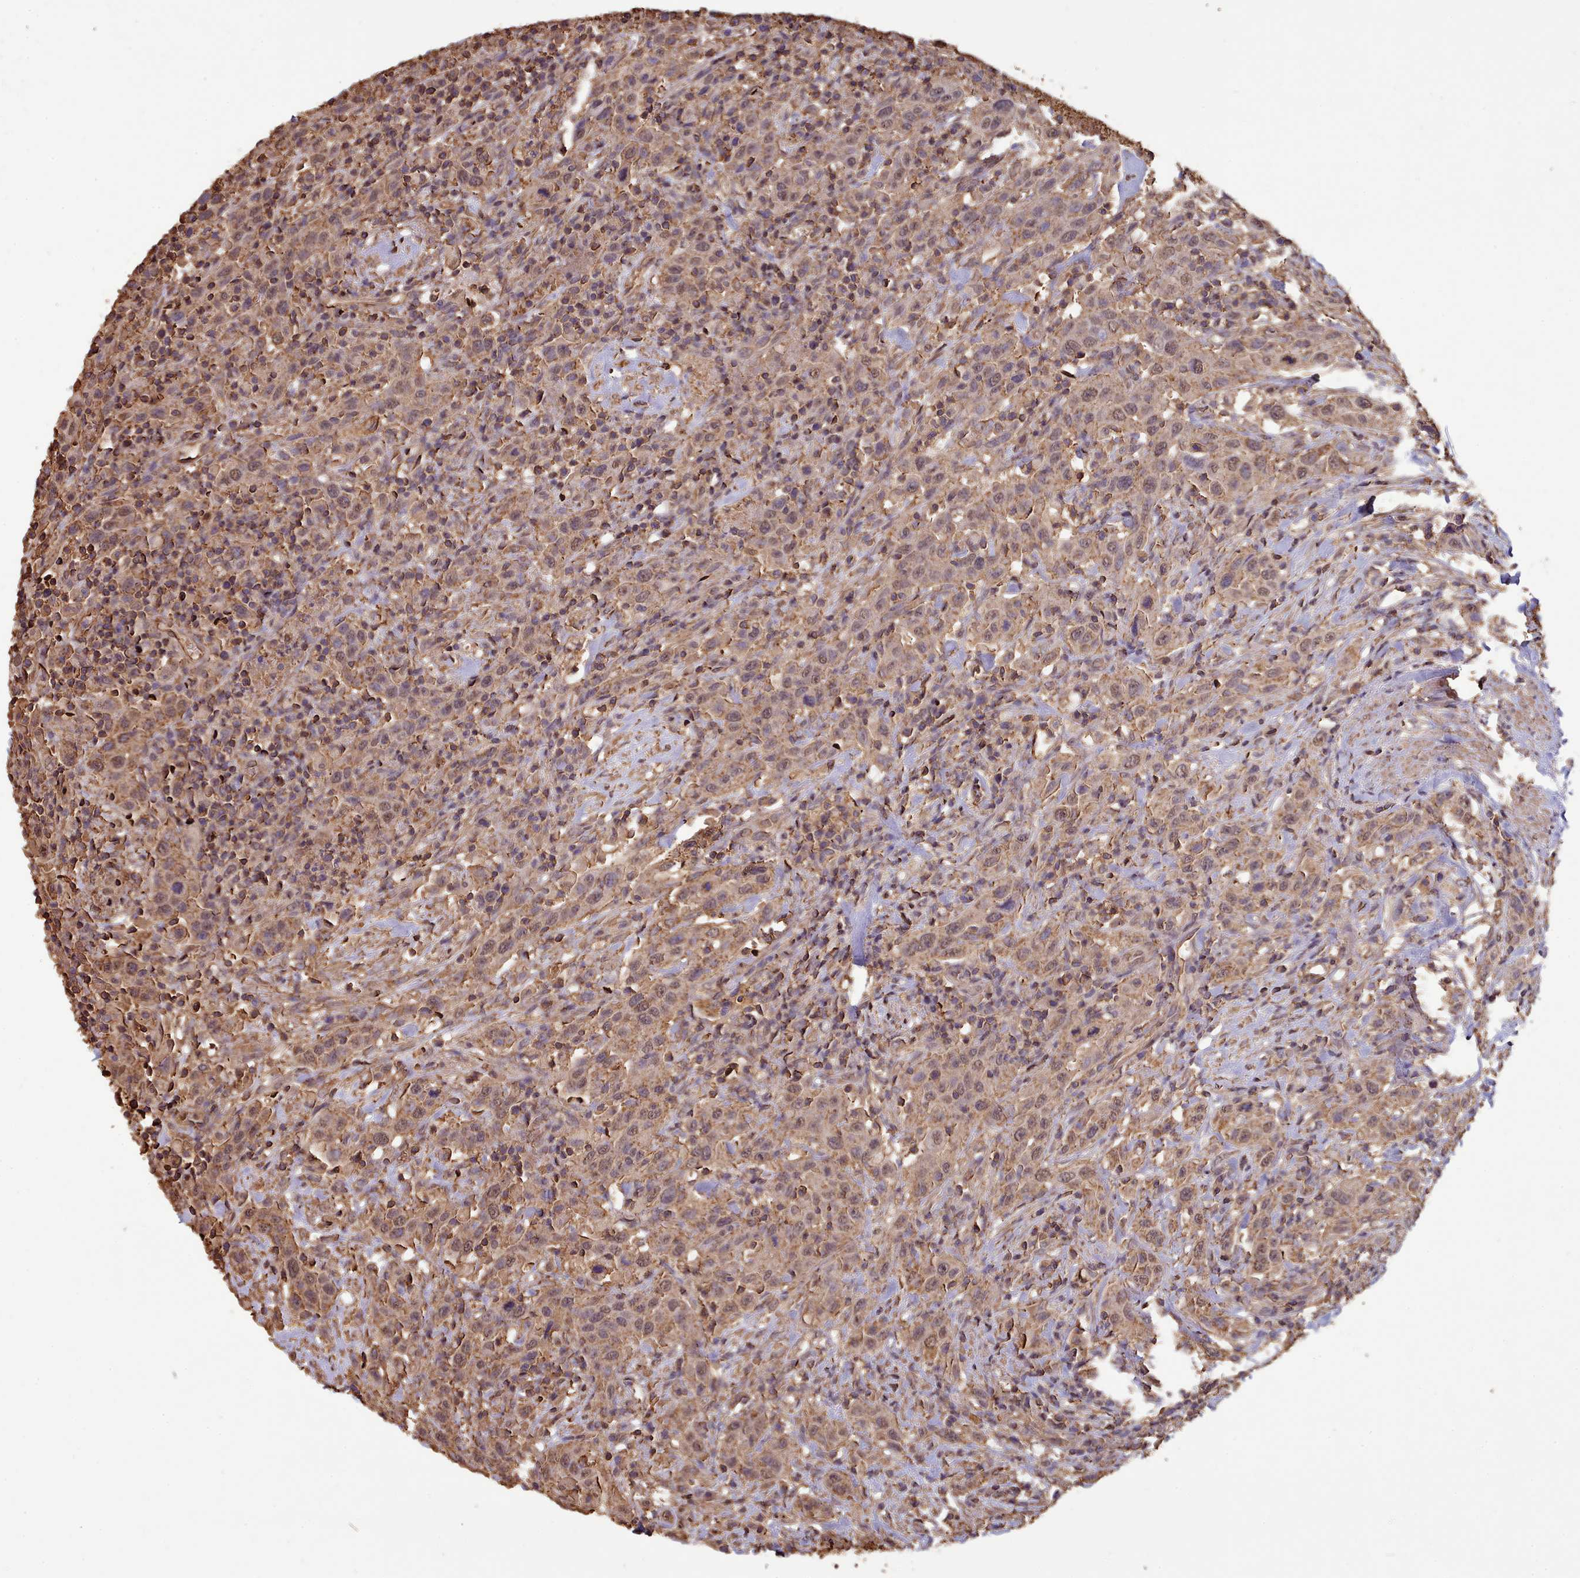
{"staining": {"intensity": "weak", "quantity": "25%-75%", "location": "cytoplasmic/membranous,nuclear"}, "tissue": "urothelial cancer", "cell_type": "Tumor cells", "image_type": "cancer", "snomed": [{"axis": "morphology", "description": "Urothelial carcinoma, High grade"}, {"axis": "topography", "description": "Urinary bladder"}], "caption": "This micrograph demonstrates immunohistochemistry staining of human urothelial carcinoma (high-grade), with low weak cytoplasmic/membranous and nuclear positivity in approximately 25%-75% of tumor cells.", "gene": "METRN", "patient": {"sex": "male", "age": 61}}